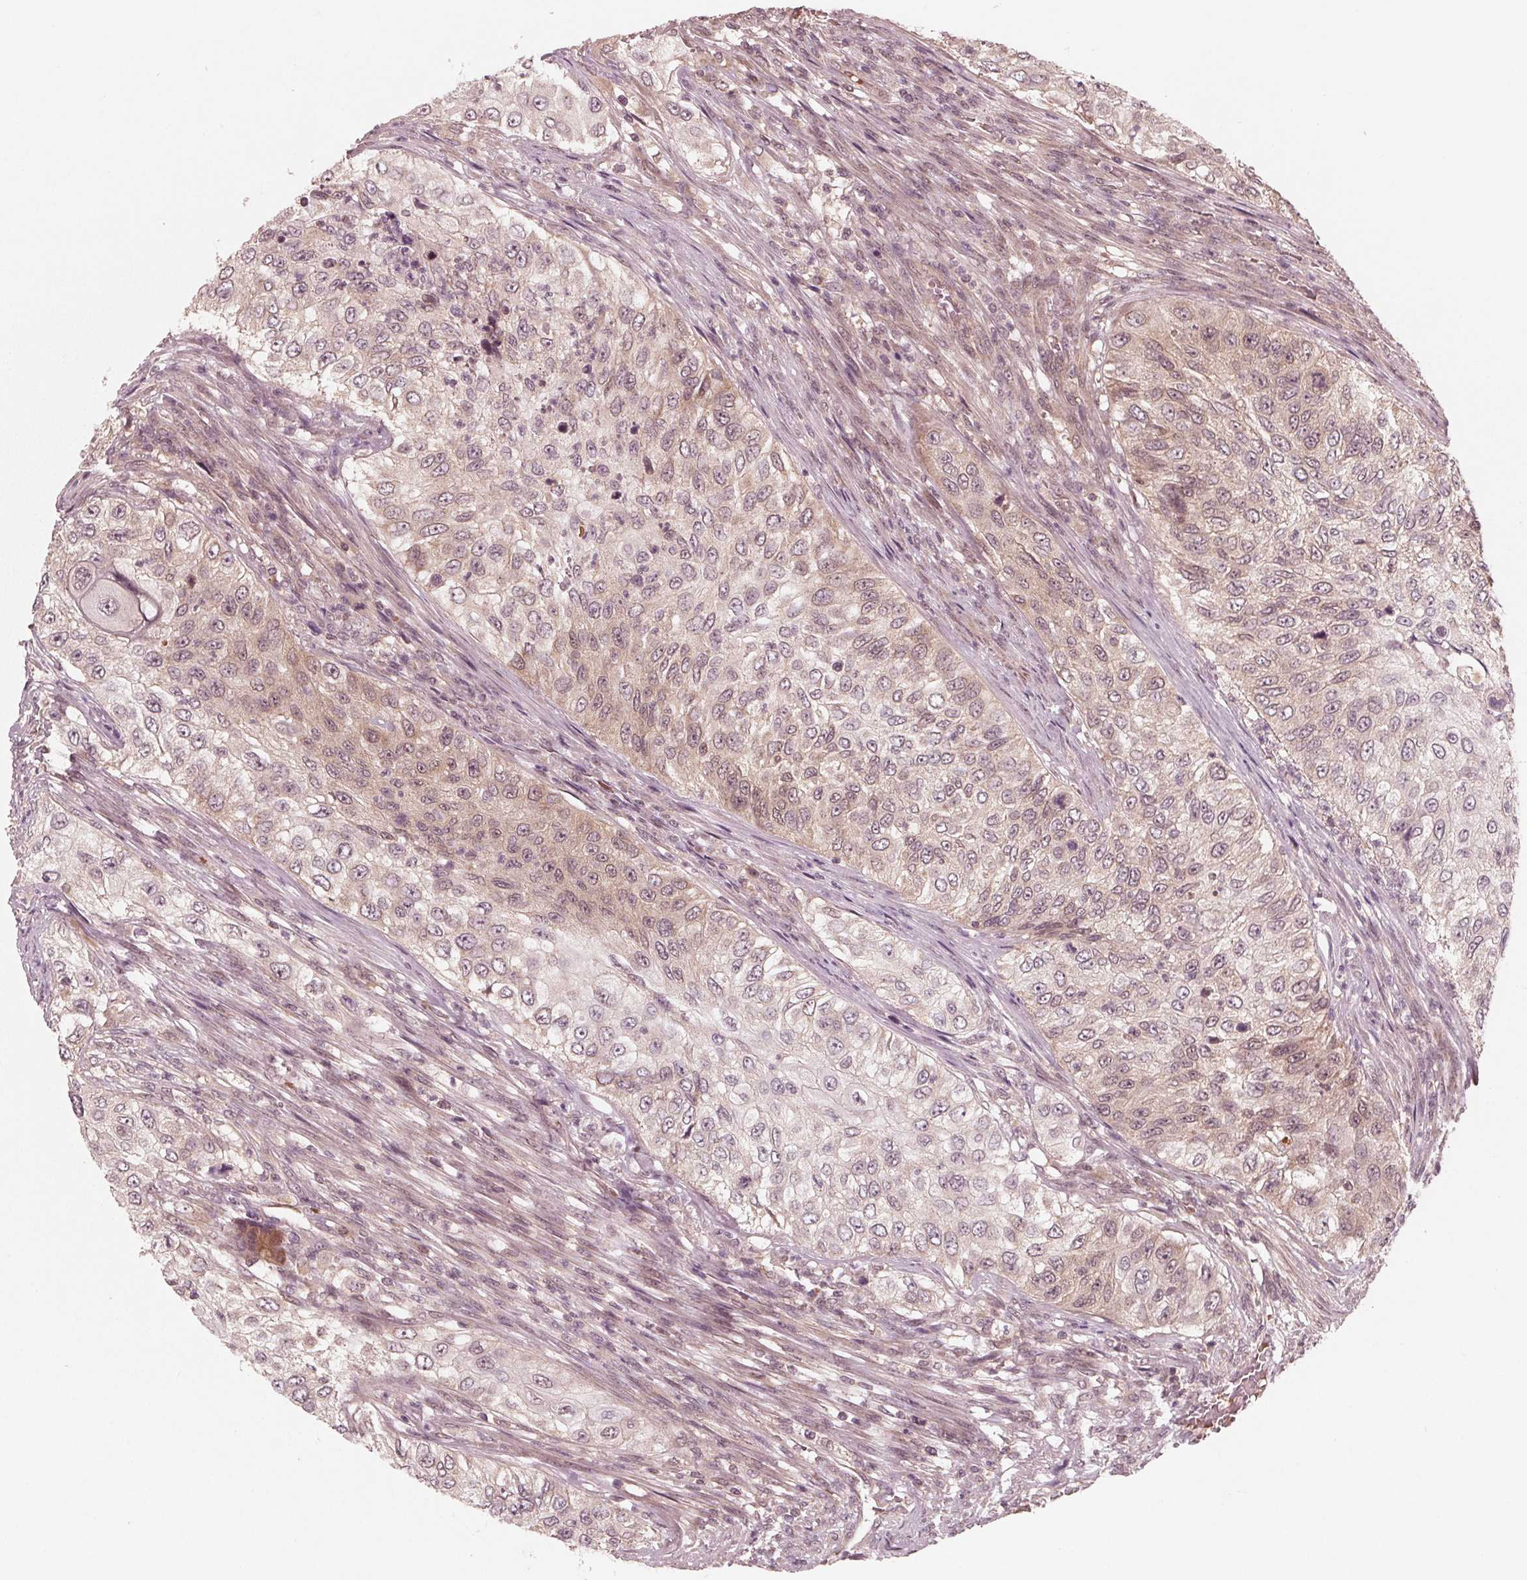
{"staining": {"intensity": "weak", "quantity": "25%-75%", "location": "cytoplasmic/membranous"}, "tissue": "urothelial cancer", "cell_type": "Tumor cells", "image_type": "cancer", "snomed": [{"axis": "morphology", "description": "Urothelial carcinoma, High grade"}, {"axis": "topography", "description": "Urinary bladder"}], "caption": "A high-resolution histopathology image shows immunohistochemistry staining of urothelial cancer, which shows weak cytoplasmic/membranous expression in approximately 25%-75% of tumor cells.", "gene": "UBALD1", "patient": {"sex": "female", "age": 60}}